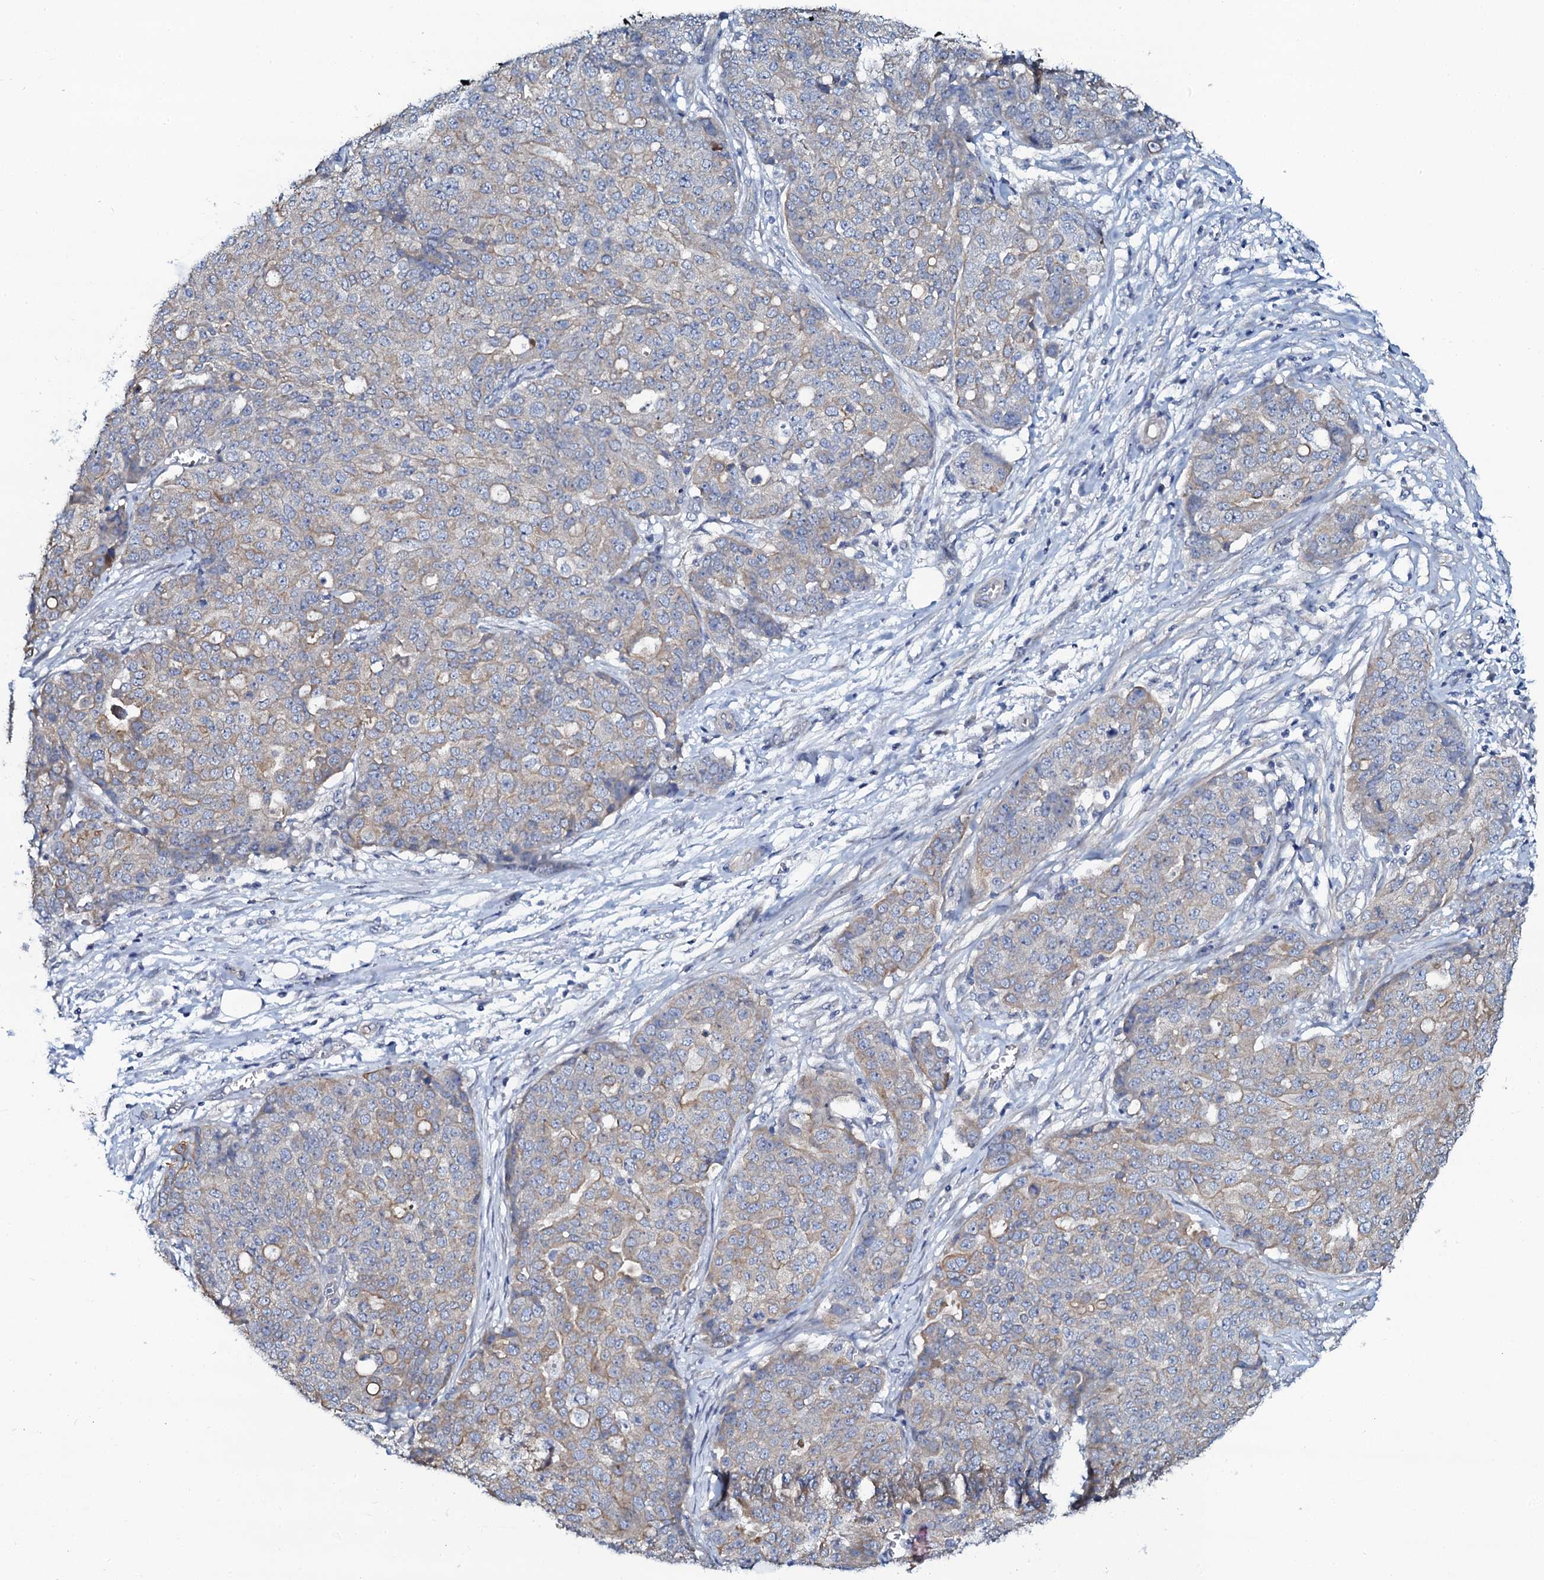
{"staining": {"intensity": "weak", "quantity": "<25%", "location": "cytoplasmic/membranous"}, "tissue": "ovarian cancer", "cell_type": "Tumor cells", "image_type": "cancer", "snomed": [{"axis": "morphology", "description": "Cystadenocarcinoma, serous, NOS"}, {"axis": "topography", "description": "Soft tissue"}, {"axis": "topography", "description": "Ovary"}], "caption": "Tumor cells are negative for protein expression in human ovarian cancer. (DAB (3,3'-diaminobenzidine) immunohistochemistry visualized using brightfield microscopy, high magnification).", "gene": "C10orf88", "patient": {"sex": "female", "age": 57}}